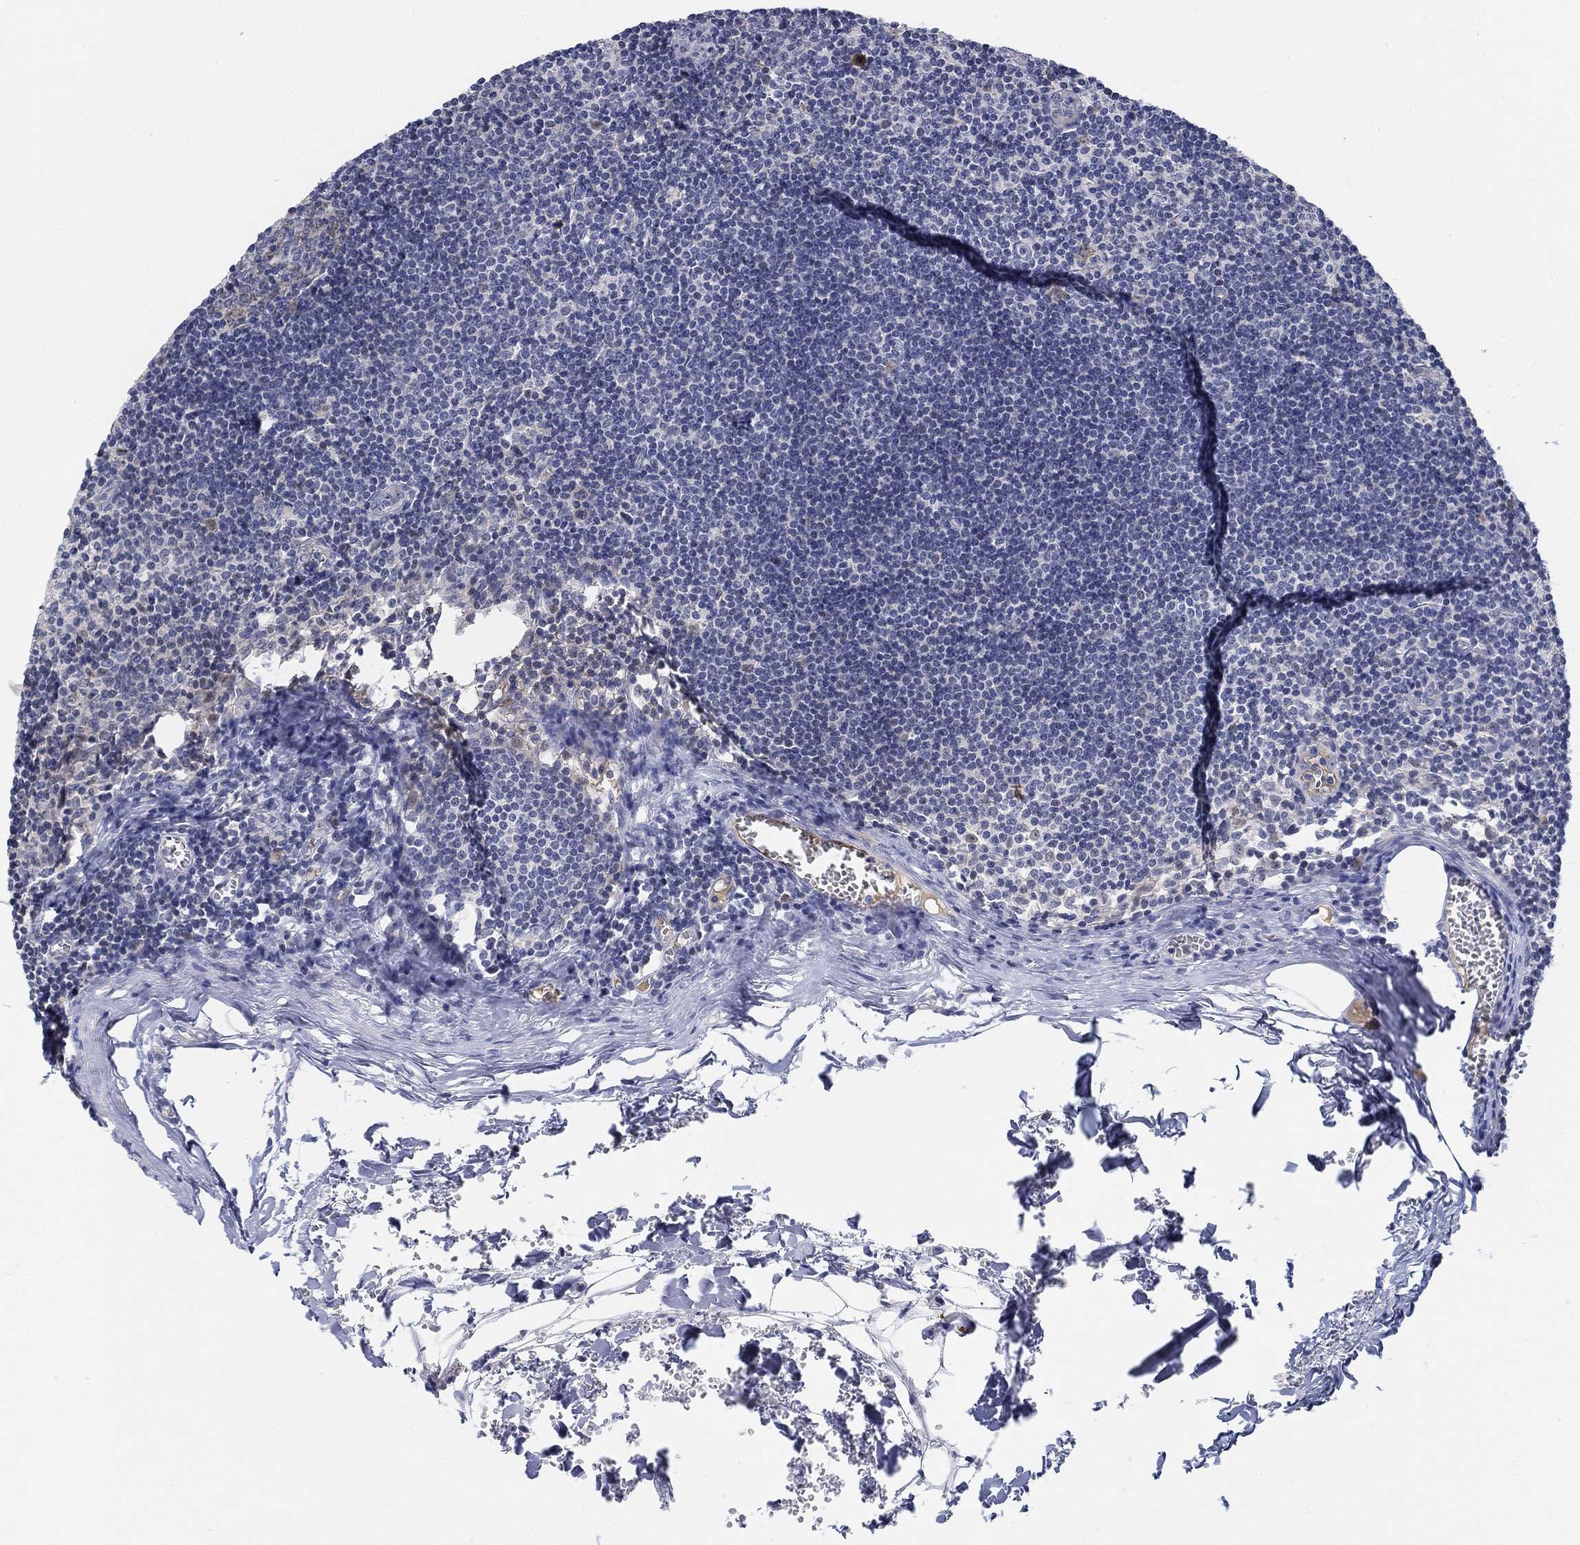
{"staining": {"intensity": "weak", "quantity": "25%-75%", "location": "cytoplasmic/membranous"}, "tissue": "lymph node", "cell_type": "Germinal center cells", "image_type": "normal", "snomed": [{"axis": "morphology", "description": "Normal tissue, NOS"}, {"axis": "topography", "description": "Lymph node"}], "caption": "Immunohistochemistry (IHC) of benign lymph node displays low levels of weak cytoplasmic/membranous staining in about 25%-75% of germinal center cells.", "gene": "SNTG2", "patient": {"sex": "male", "age": 59}}